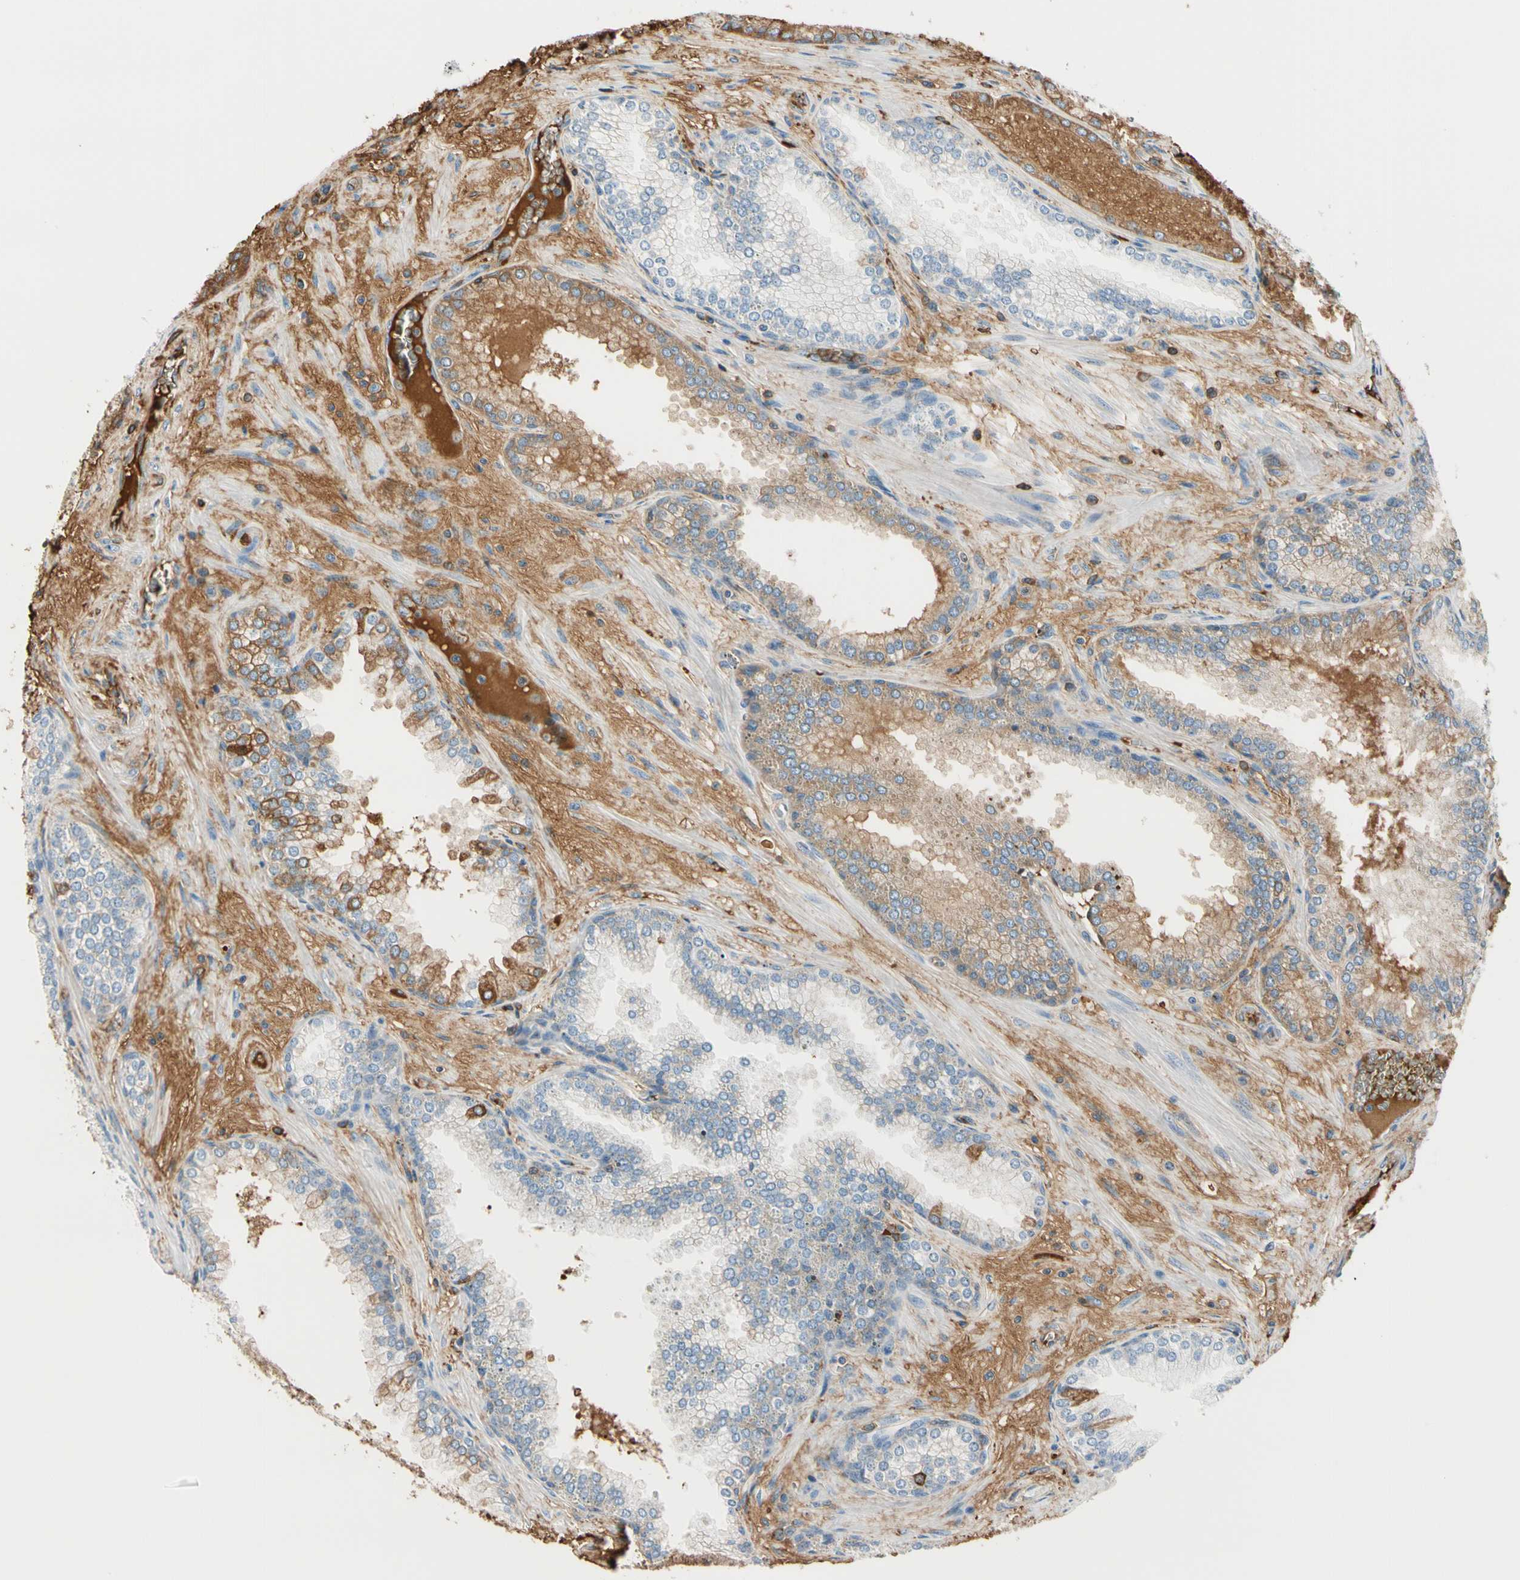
{"staining": {"intensity": "moderate", "quantity": "25%-75%", "location": "cytoplasmic/membranous"}, "tissue": "prostate cancer", "cell_type": "Tumor cells", "image_type": "cancer", "snomed": [{"axis": "morphology", "description": "Adenocarcinoma, Low grade"}, {"axis": "topography", "description": "Prostate"}], "caption": "This photomicrograph shows prostate cancer (adenocarcinoma (low-grade)) stained with immunohistochemistry to label a protein in brown. The cytoplasmic/membranous of tumor cells show moderate positivity for the protein. Nuclei are counter-stained blue.", "gene": "LAMB3", "patient": {"sex": "male", "age": 60}}